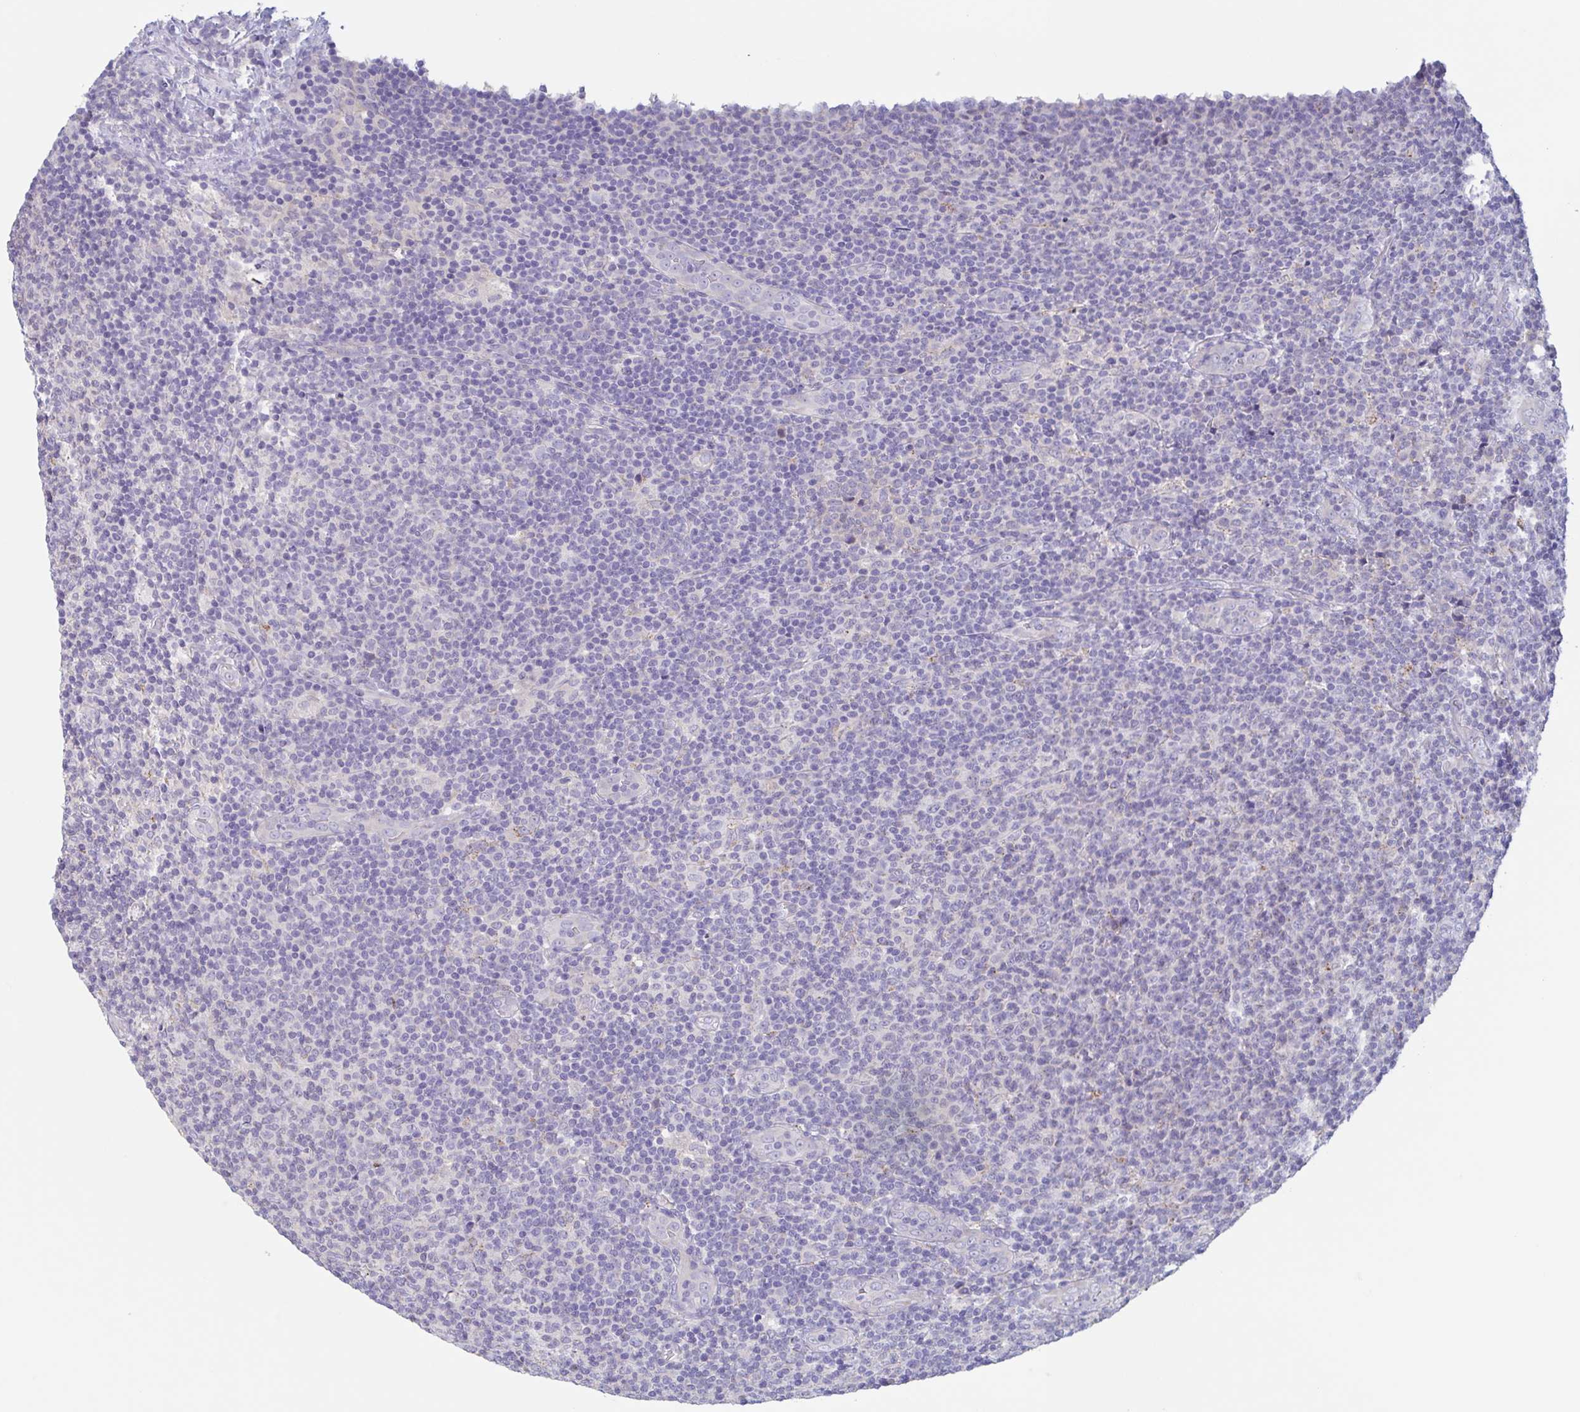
{"staining": {"intensity": "negative", "quantity": "none", "location": "none"}, "tissue": "lymphoma", "cell_type": "Tumor cells", "image_type": "cancer", "snomed": [{"axis": "morphology", "description": "Malignant lymphoma, non-Hodgkin's type, Low grade"}, {"axis": "topography", "description": "Lymph node"}], "caption": "Immunohistochemical staining of malignant lymphoma, non-Hodgkin's type (low-grade) shows no significant positivity in tumor cells.", "gene": "CHMP5", "patient": {"sex": "male", "age": 66}}